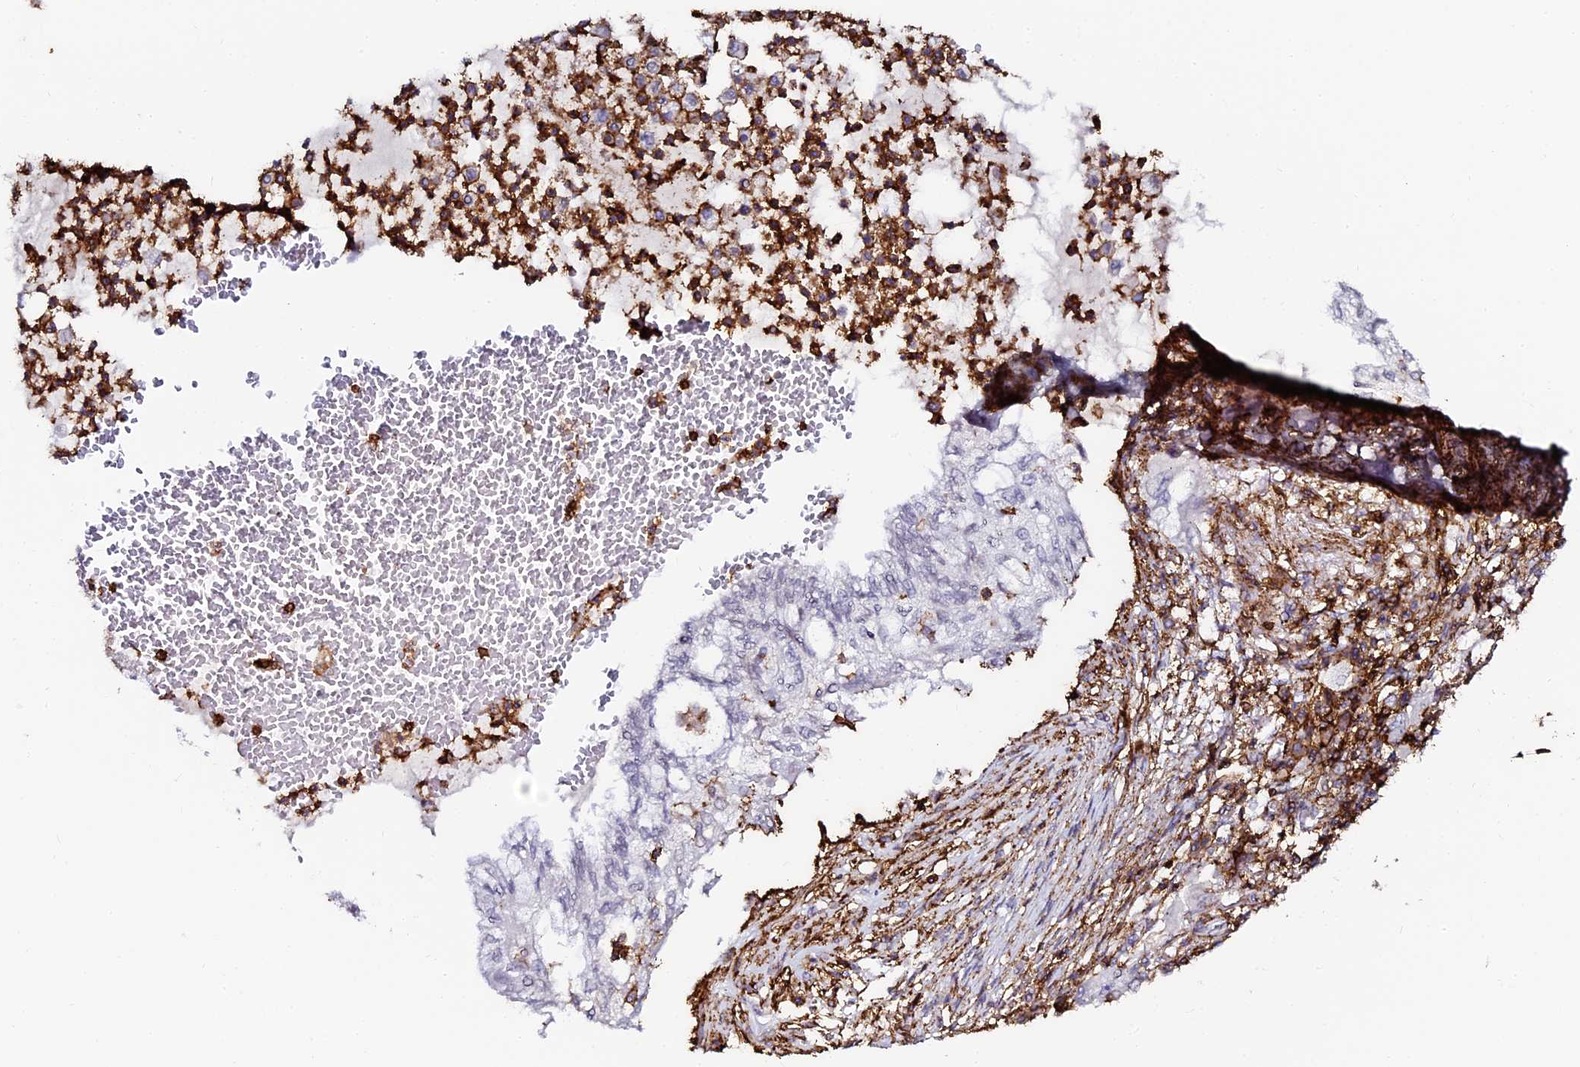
{"staining": {"intensity": "negative", "quantity": "none", "location": "none"}, "tissue": "lung cancer", "cell_type": "Tumor cells", "image_type": "cancer", "snomed": [{"axis": "morphology", "description": "Adenocarcinoma, NOS"}, {"axis": "topography", "description": "Lung"}], "caption": "Immunohistochemical staining of human lung adenocarcinoma demonstrates no significant staining in tumor cells.", "gene": "AAAS", "patient": {"sex": "female", "age": 70}}